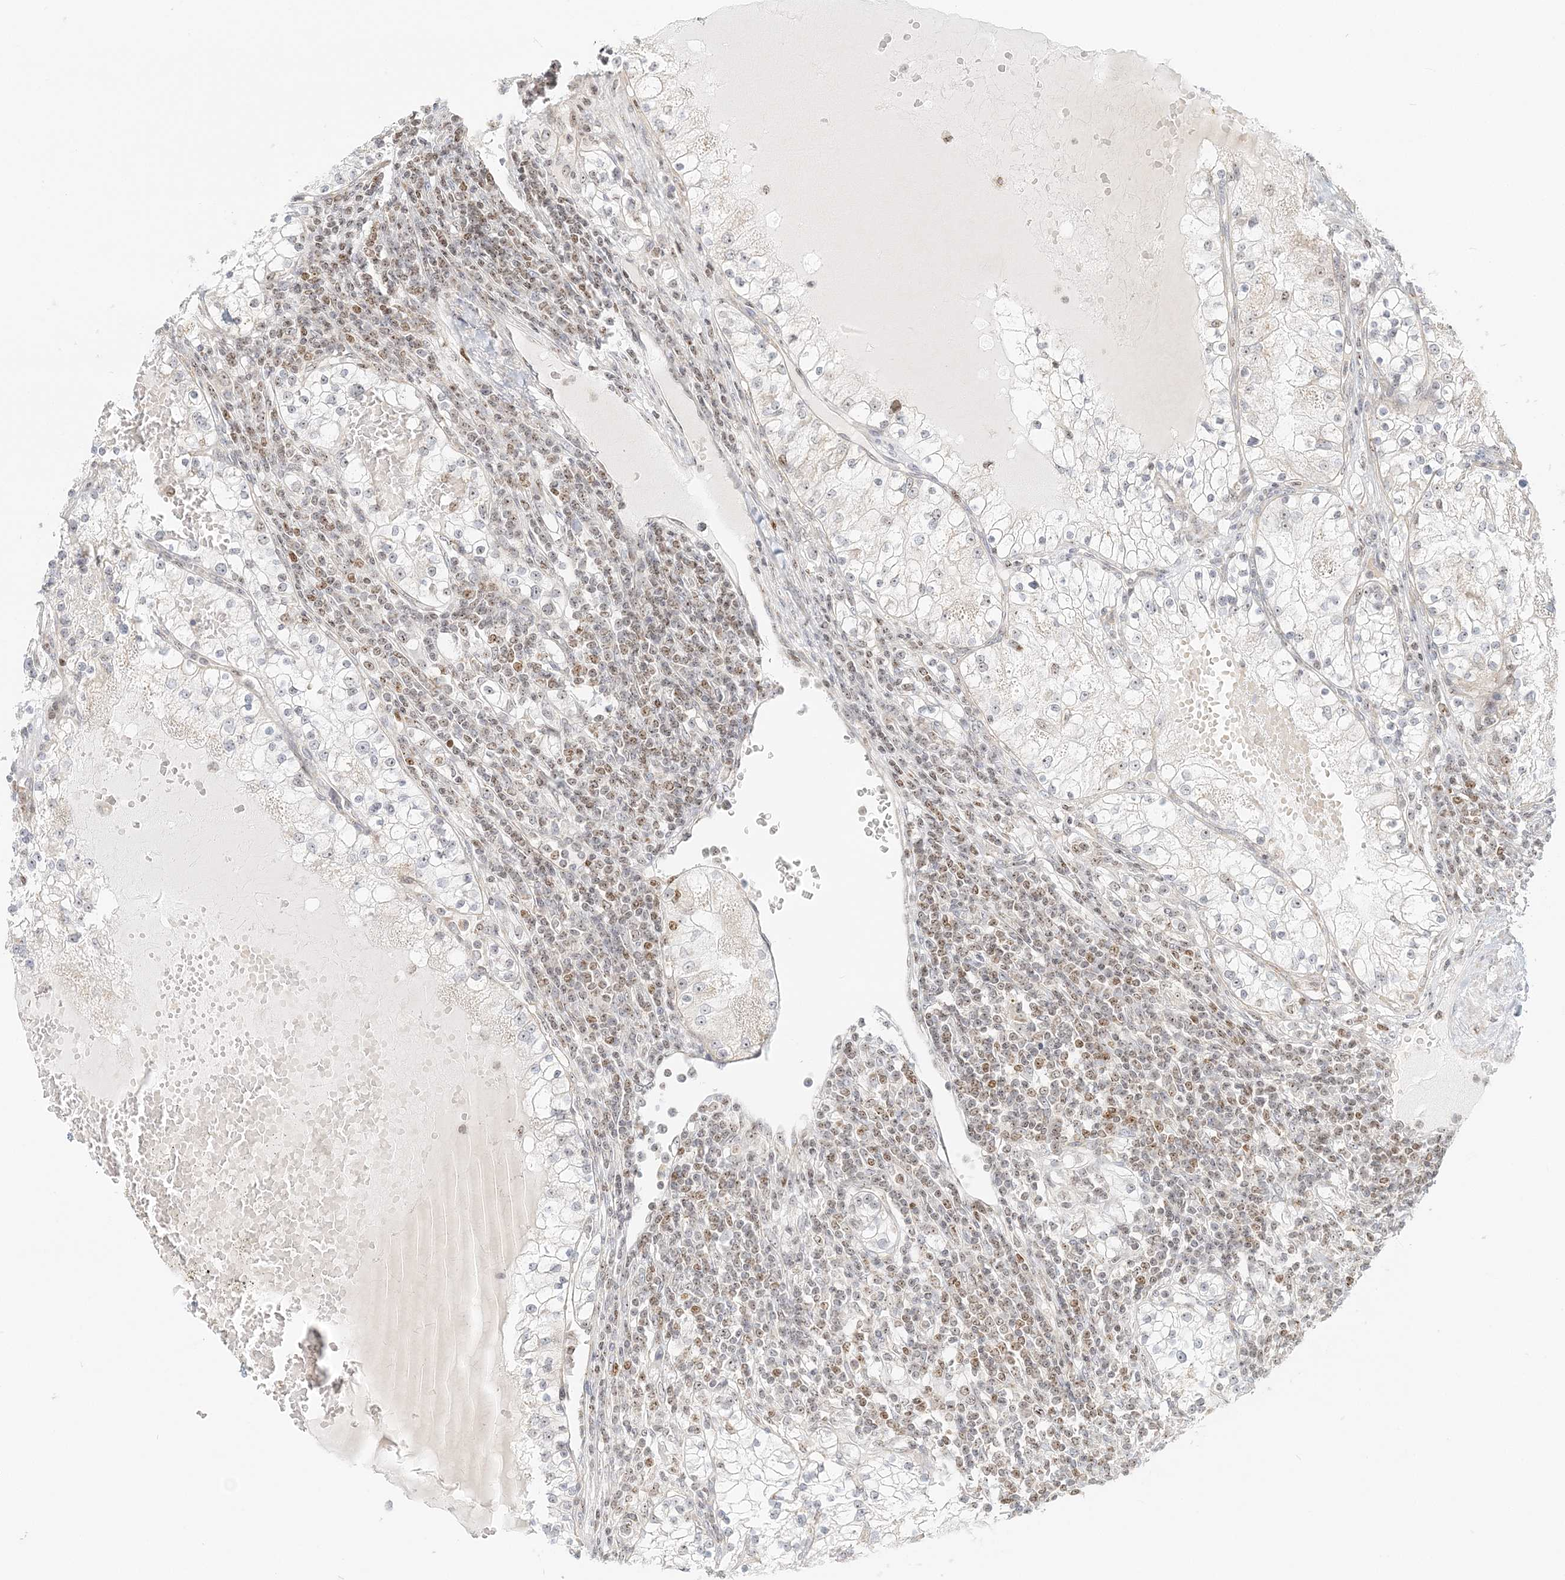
{"staining": {"intensity": "weak", "quantity": "<25%", "location": "nuclear"}, "tissue": "renal cancer", "cell_type": "Tumor cells", "image_type": "cancer", "snomed": [{"axis": "morphology", "description": "Normal tissue, NOS"}, {"axis": "morphology", "description": "Adenocarcinoma, NOS"}, {"axis": "topography", "description": "Kidney"}], "caption": "DAB immunohistochemical staining of human renal adenocarcinoma exhibits no significant positivity in tumor cells.", "gene": "UBE2F", "patient": {"sex": "male", "age": 68}}